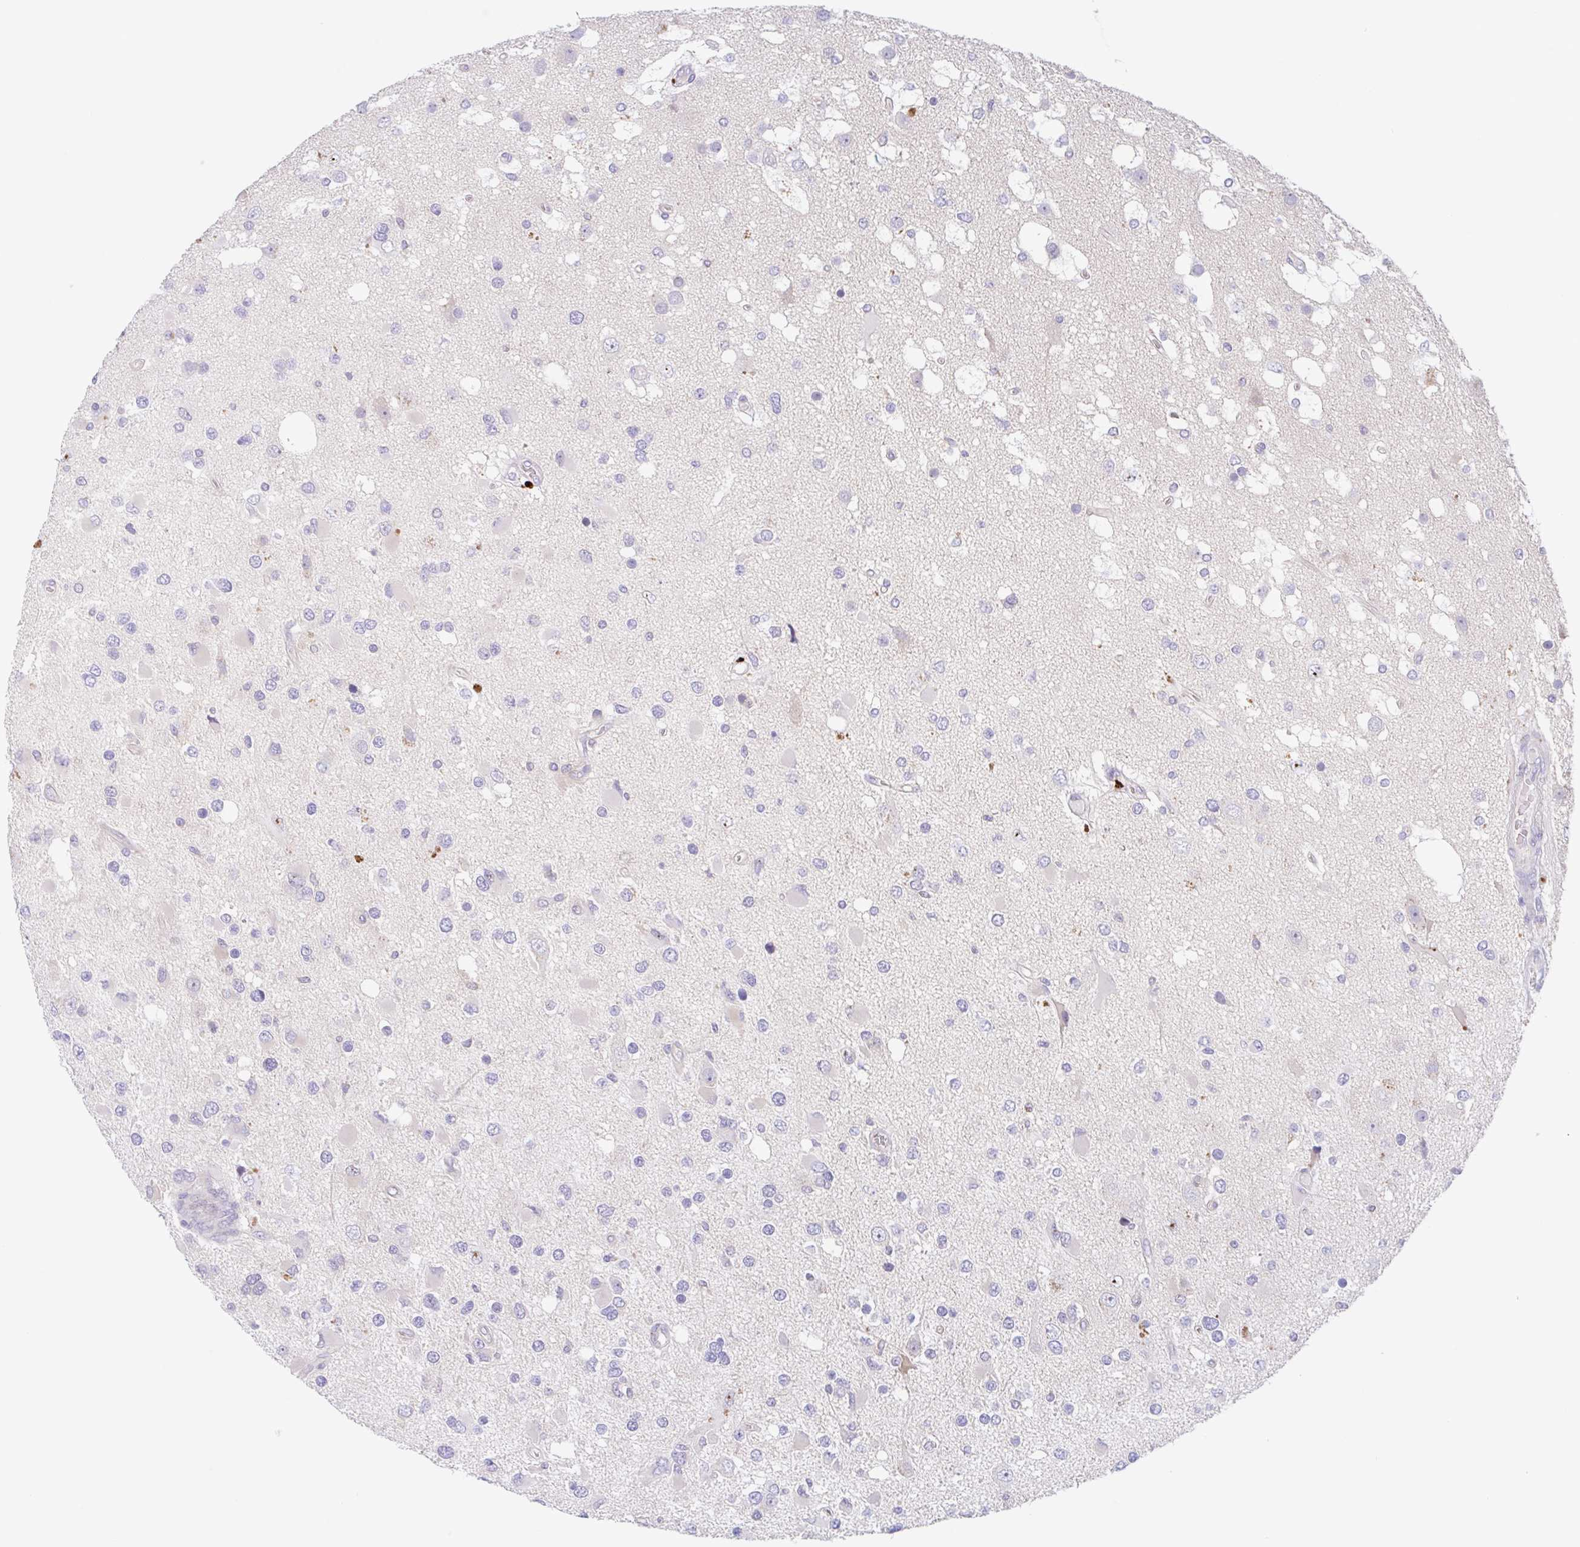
{"staining": {"intensity": "negative", "quantity": "none", "location": "none"}, "tissue": "glioma", "cell_type": "Tumor cells", "image_type": "cancer", "snomed": [{"axis": "morphology", "description": "Glioma, malignant, High grade"}, {"axis": "topography", "description": "Brain"}], "caption": "This photomicrograph is of malignant high-grade glioma stained with immunohistochemistry to label a protein in brown with the nuclei are counter-stained blue. There is no staining in tumor cells.", "gene": "TMEM86A", "patient": {"sex": "male", "age": 53}}